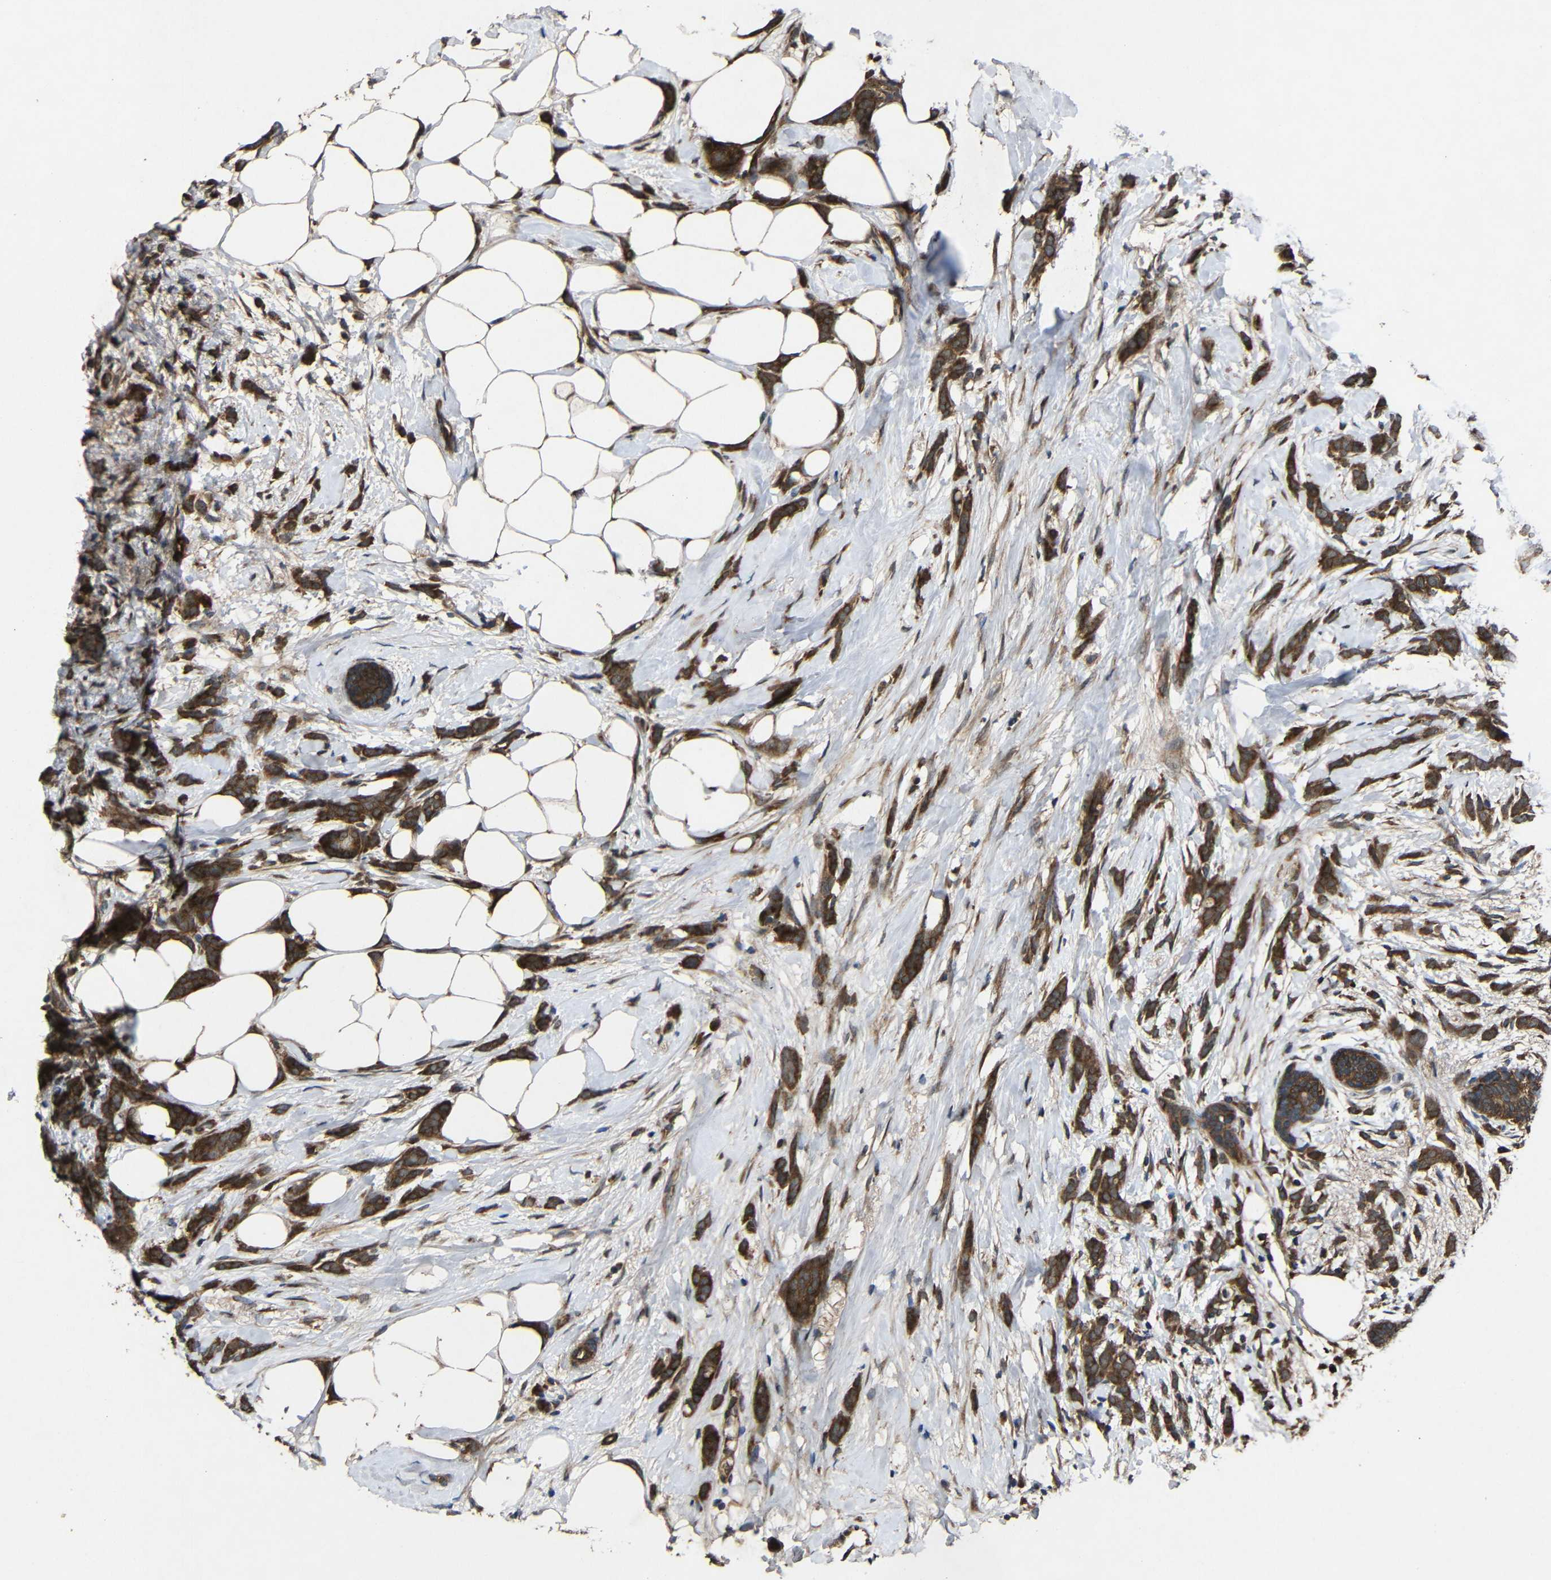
{"staining": {"intensity": "strong", "quantity": ">75%", "location": "cytoplasmic/membranous"}, "tissue": "breast cancer", "cell_type": "Tumor cells", "image_type": "cancer", "snomed": [{"axis": "morphology", "description": "Lobular carcinoma, in situ"}, {"axis": "morphology", "description": "Lobular carcinoma"}, {"axis": "topography", "description": "Breast"}], "caption": "Immunohistochemistry (DAB) staining of breast cancer shows strong cytoplasmic/membranous protein staining in approximately >75% of tumor cells.", "gene": "C1GALT1", "patient": {"sex": "female", "age": 41}}